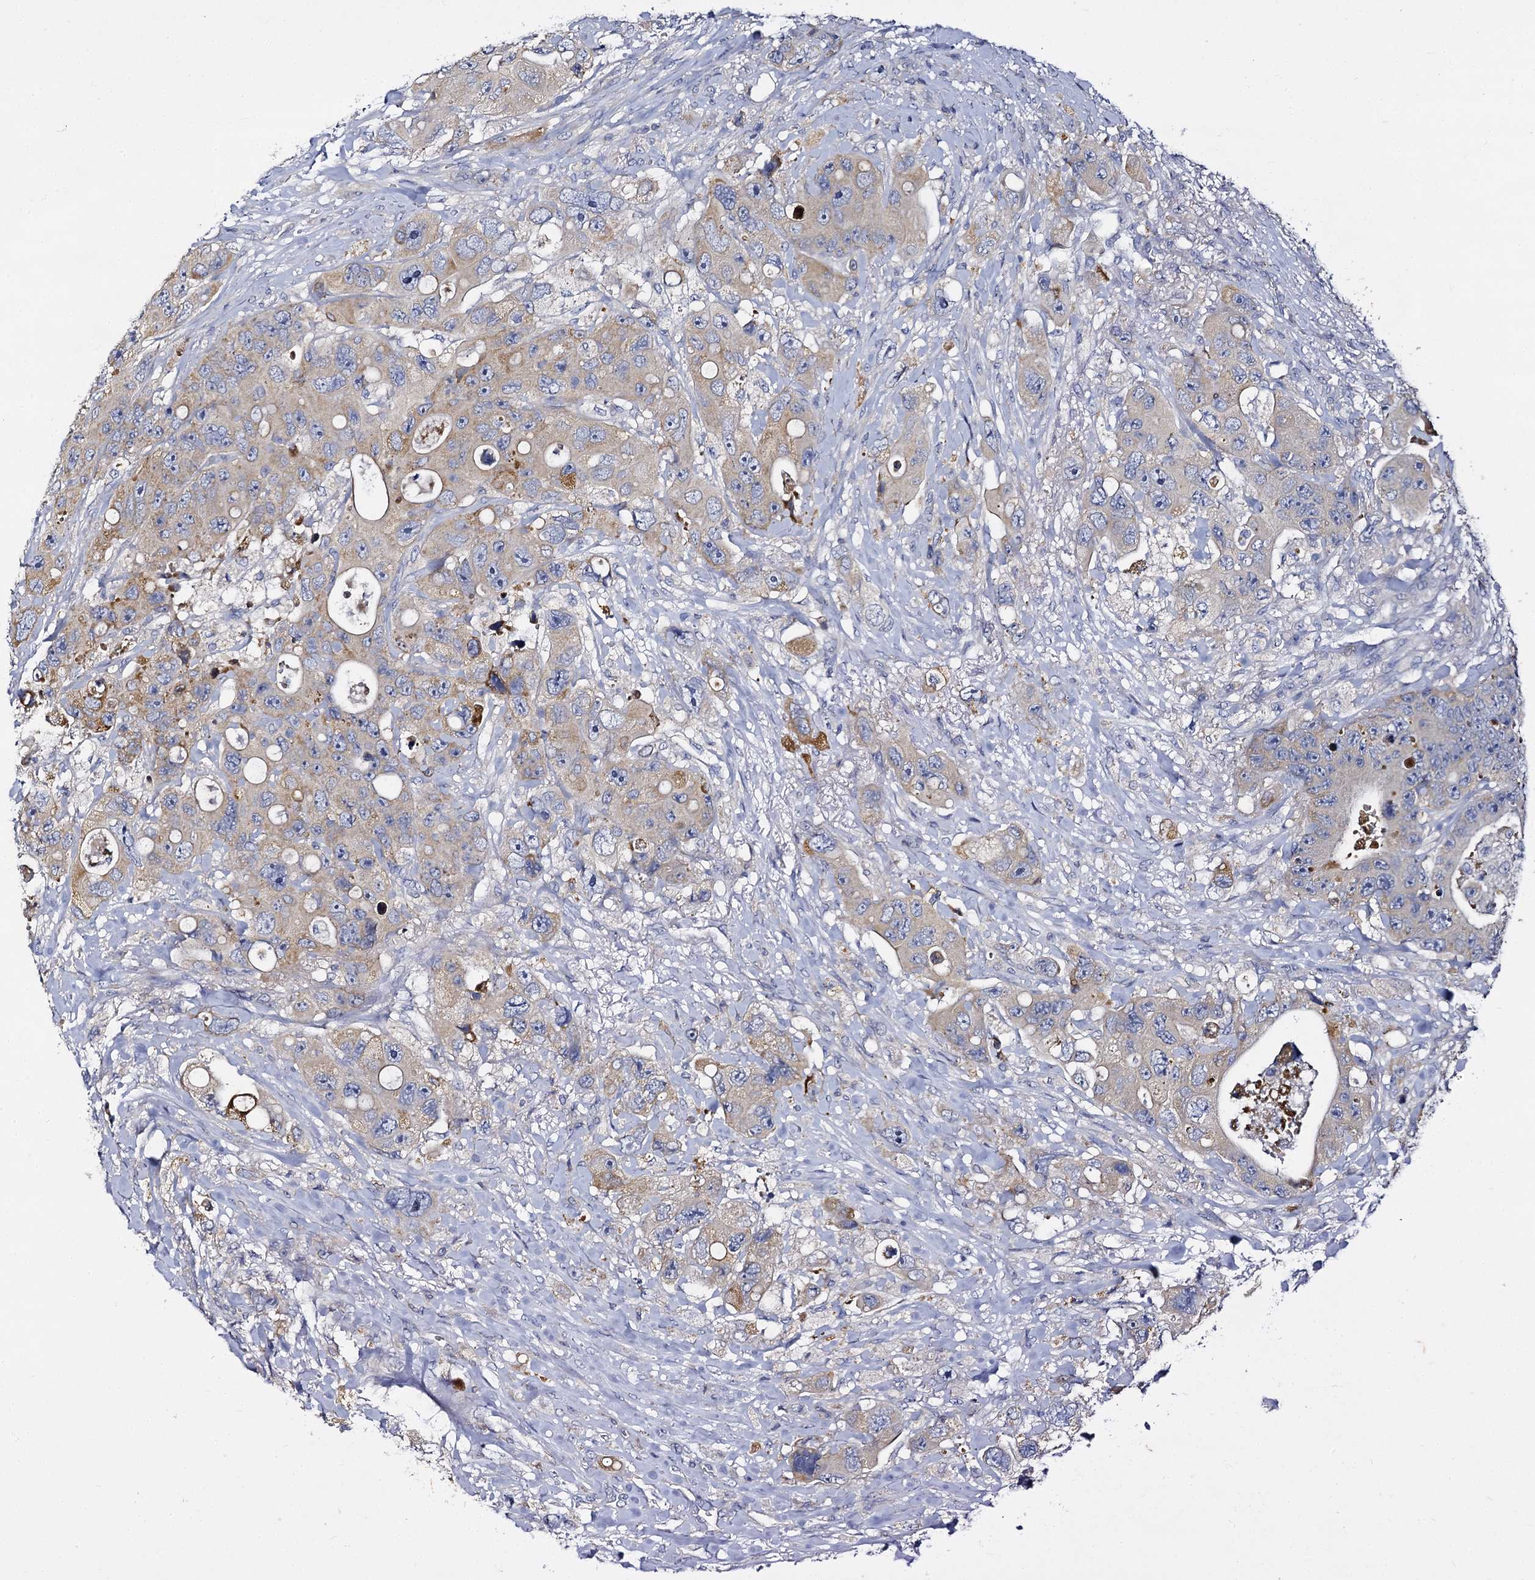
{"staining": {"intensity": "moderate", "quantity": "<25%", "location": "cytoplasmic/membranous"}, "tissue": "colorectal cancer", "cell_type": "Tumor cells", "image_type": "cancer", "snomed": [{"axis": "morphology", "description": "Adenocarcinoma, NOS"}, {"axis": "topography", "description": "Colon"}], "caption": "The photomicrograph shows a brown stain indicating the presence of a protein in the cytoplasmic/membranous of tumor cells in adenocarcinoma (colorectal).", "gene": "PANX2", "patient": {"sex": "female", "age": 46}}